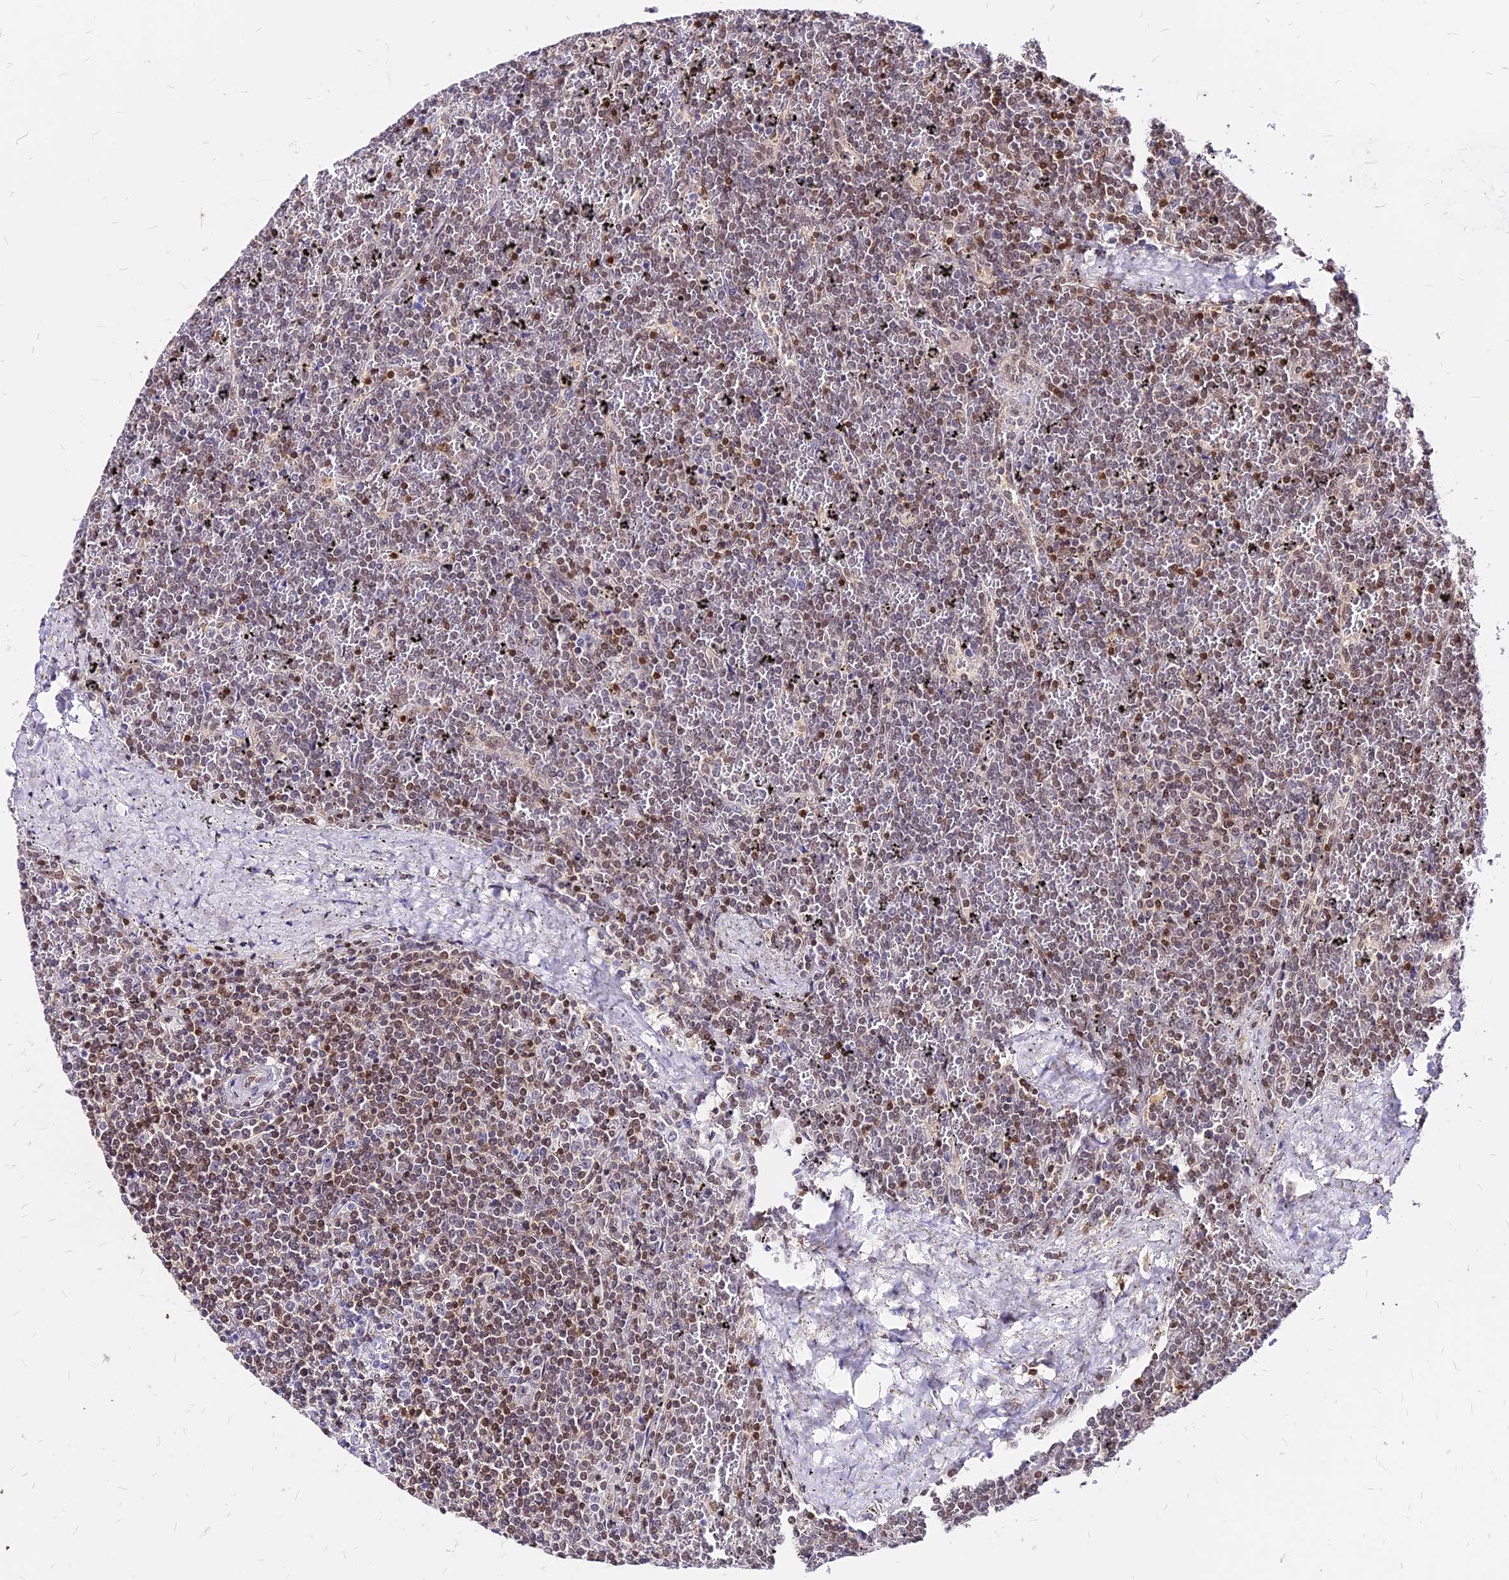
{"staining": {"intensity": "moderate", "quantity": "25%-75%", "location": "nuclear"}, "tissue": "lymphoma", "cell_type": "Tumor cells", "image_type": "cancer", "snomed": [{"axis": "morphology", "description": "Malignant lymphoma, non-Hodgkin's type, Low grade"}, {"axis": "topography", "description": "Spleen"}], "caption": "Approximately 25%-75% of tumor cells in lymphoma demonstrate moderate nuclear protein expression as visualized by brown immunohistochemical staining.", "gene": "PAXX", "patient": {"sex": "female", "age": 19}}